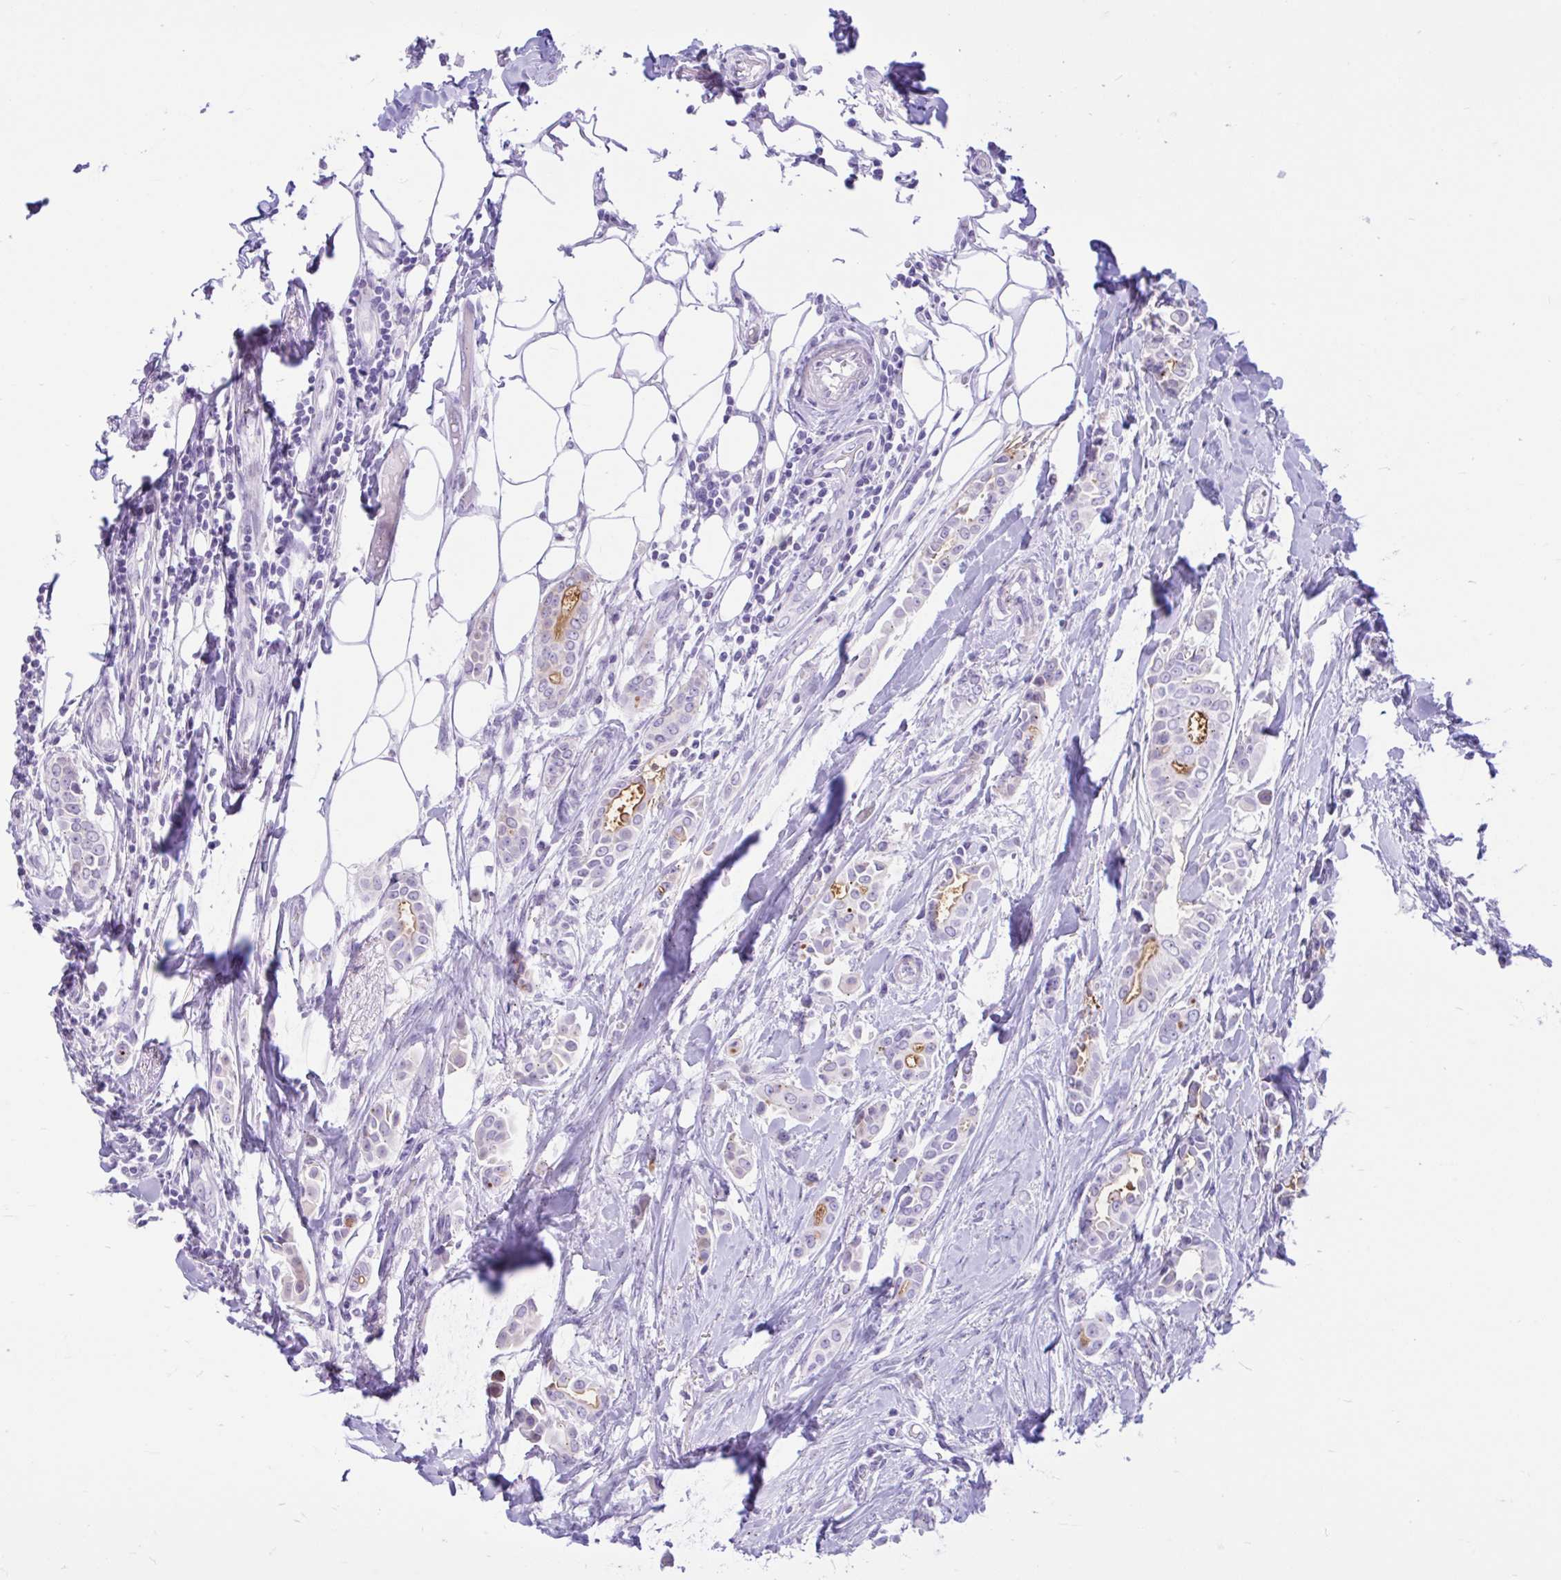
{"staining": {"intensity": "negative", "quantity": "none", "location": "none"}, "tissue": "breast cancer", "cell_type": "Tumor cells", "image_type": "cancer", "snomed": [{"axis": "morphology", "description": "Duct carcinoma"}, {"axis": "topography", "description": "Breast"}], "caption": "Tumor cells show no significant protein positivity in breast cancer. Nuclei are stained in blue.", "gene": "REEP1", "patient": {"sex": "female", "age": 64}}